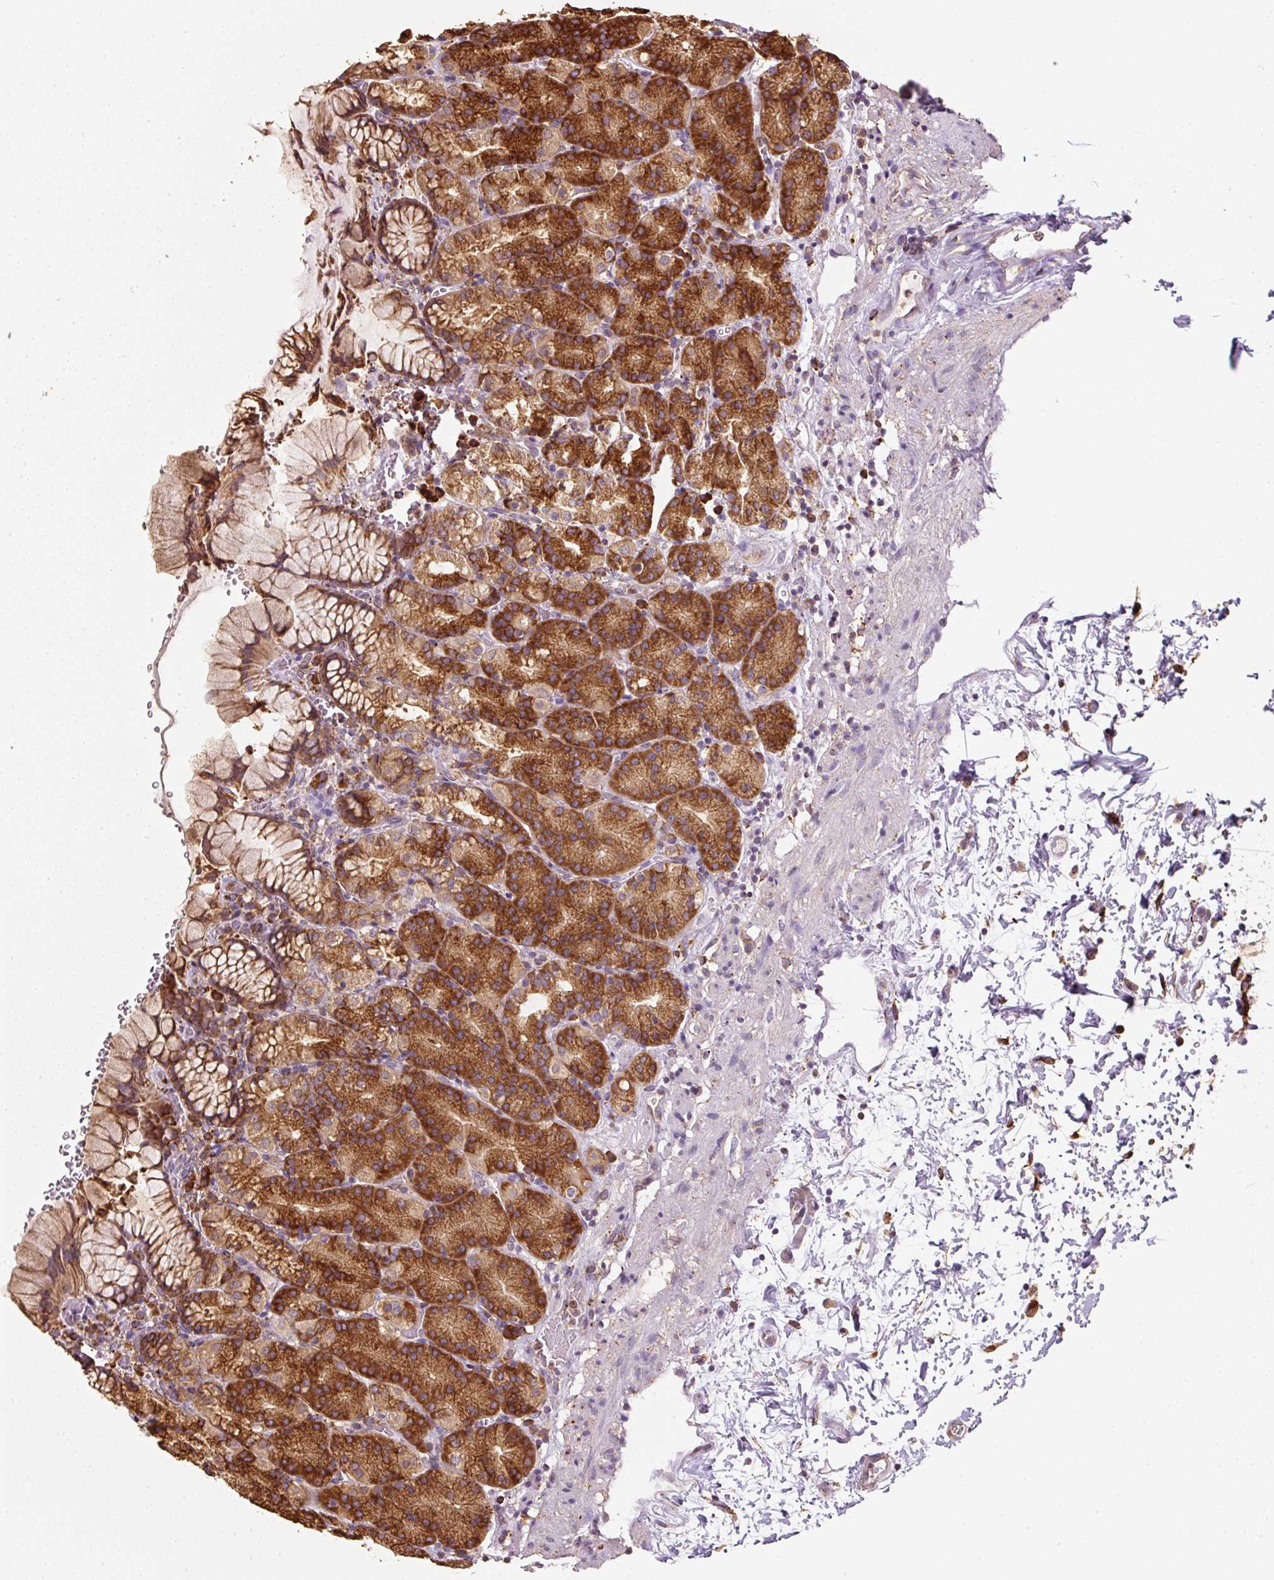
{"staining": {"intensity": "strong", "quantity": "25%-75%", "location": "cytoplasmic/membranous"}, "tissue": "stomach", "cell_type": "Glandular cells", "image_type": "normal", "snomed": [{"axis": "morphology", "description": "Normal tissue, NOS"}, {"axis": "topography", "description": "Stomach, upper"}], "caption": "A micrograph showing strong cytoplasmic/membranous staining in approximately 25%-75% of glandular cells in unremarkable stomach, as visualized by brown immunohistochemical staining.", "gene": "PRKCSH", "patient": {"sex": "female", "age": 81}}